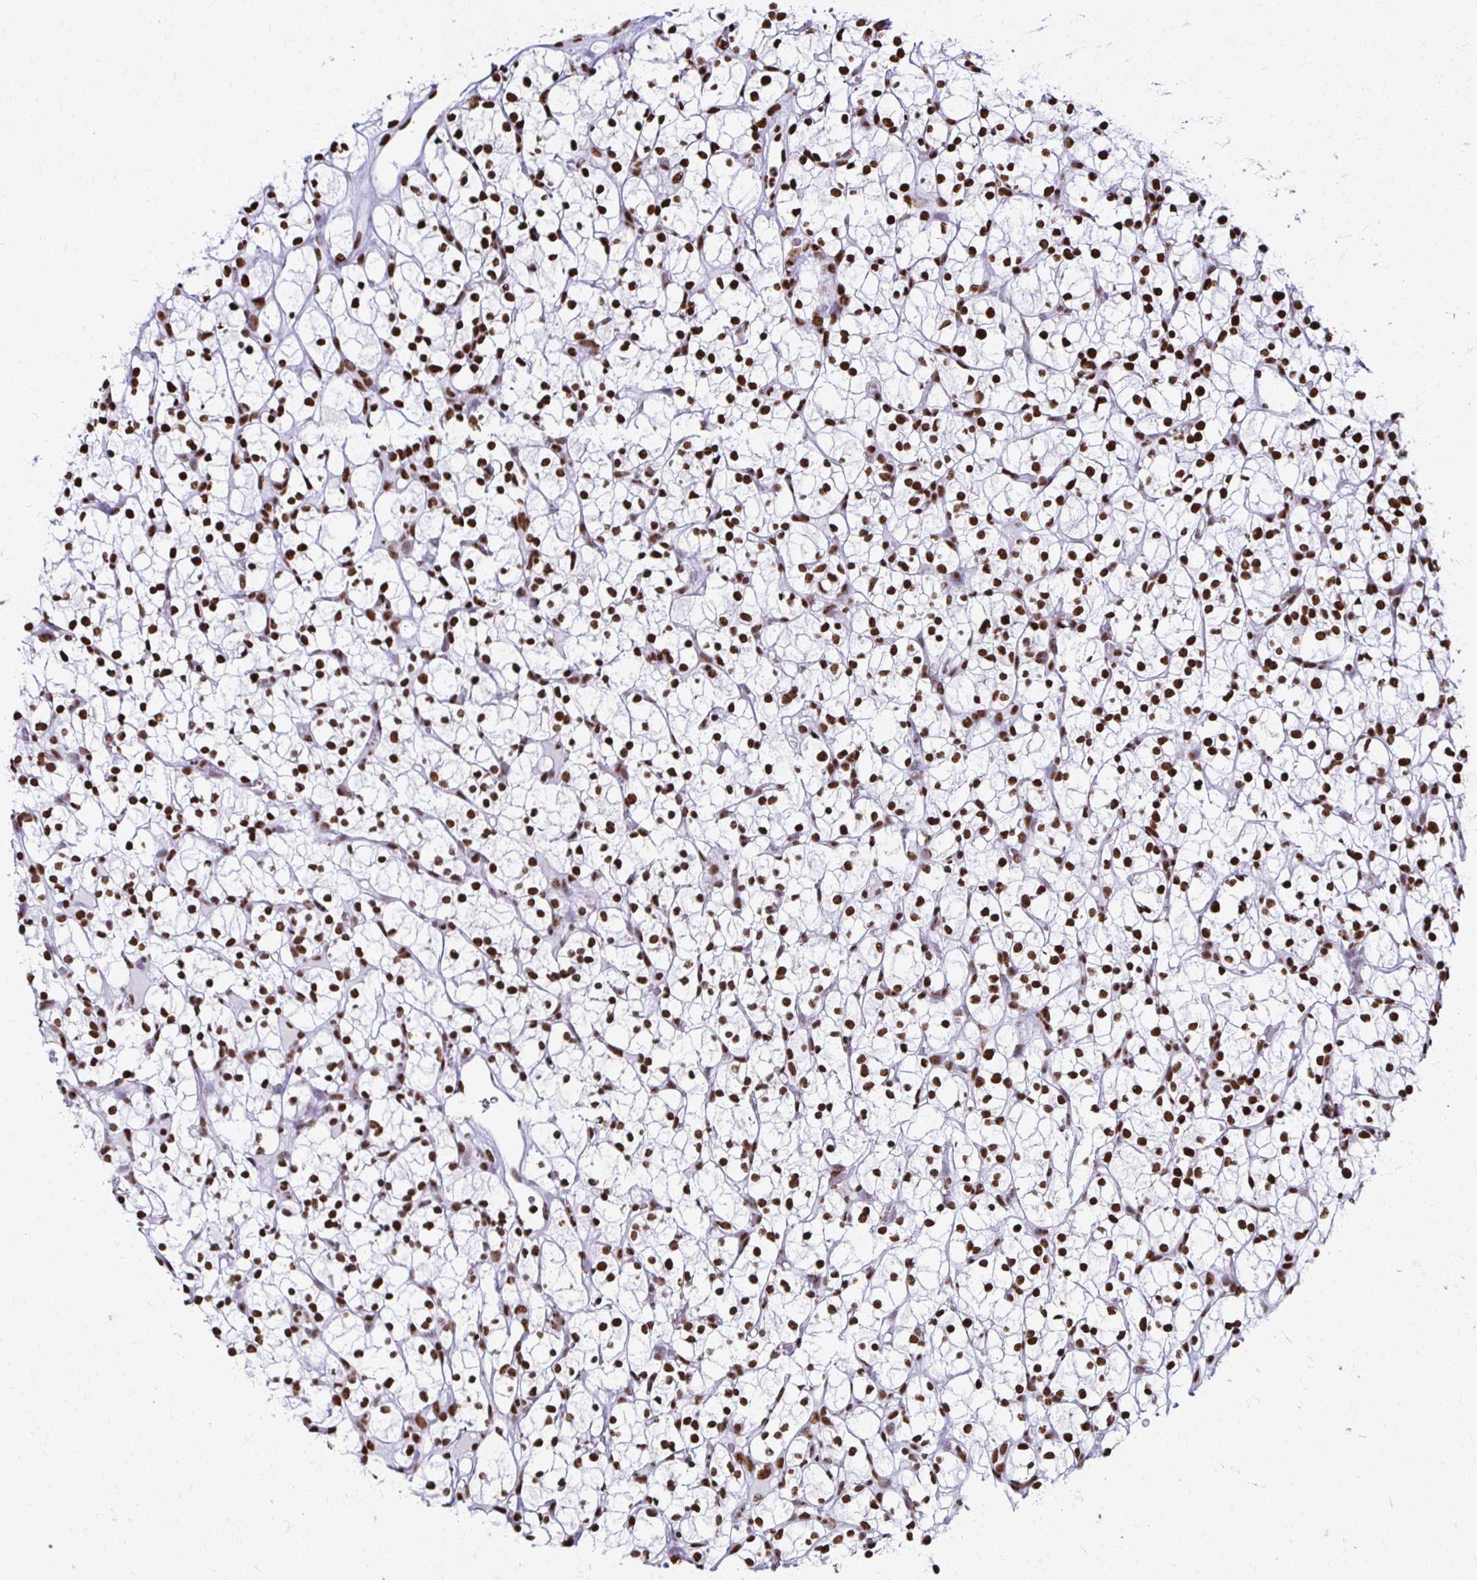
{"staining": {"intensity": "strong", "quantity": ">75%", "location": "nuclear"}, "tissue": "renal cancer", "cell_type": "Tumor cells", "image_type": "cancer", "snomed": [{"axis": "morphology", "description": "Adenocarcinoma, NOS"}, {"axis": "topography", "description": "Kidney"}], "caption": "This is a micrograph of IHC staining of adenocarcinoma (renal), which shows strong expression in the nuclear of tumor cells.", "gene": "NONO", "patient": {"sex": "female", "age": 64}}